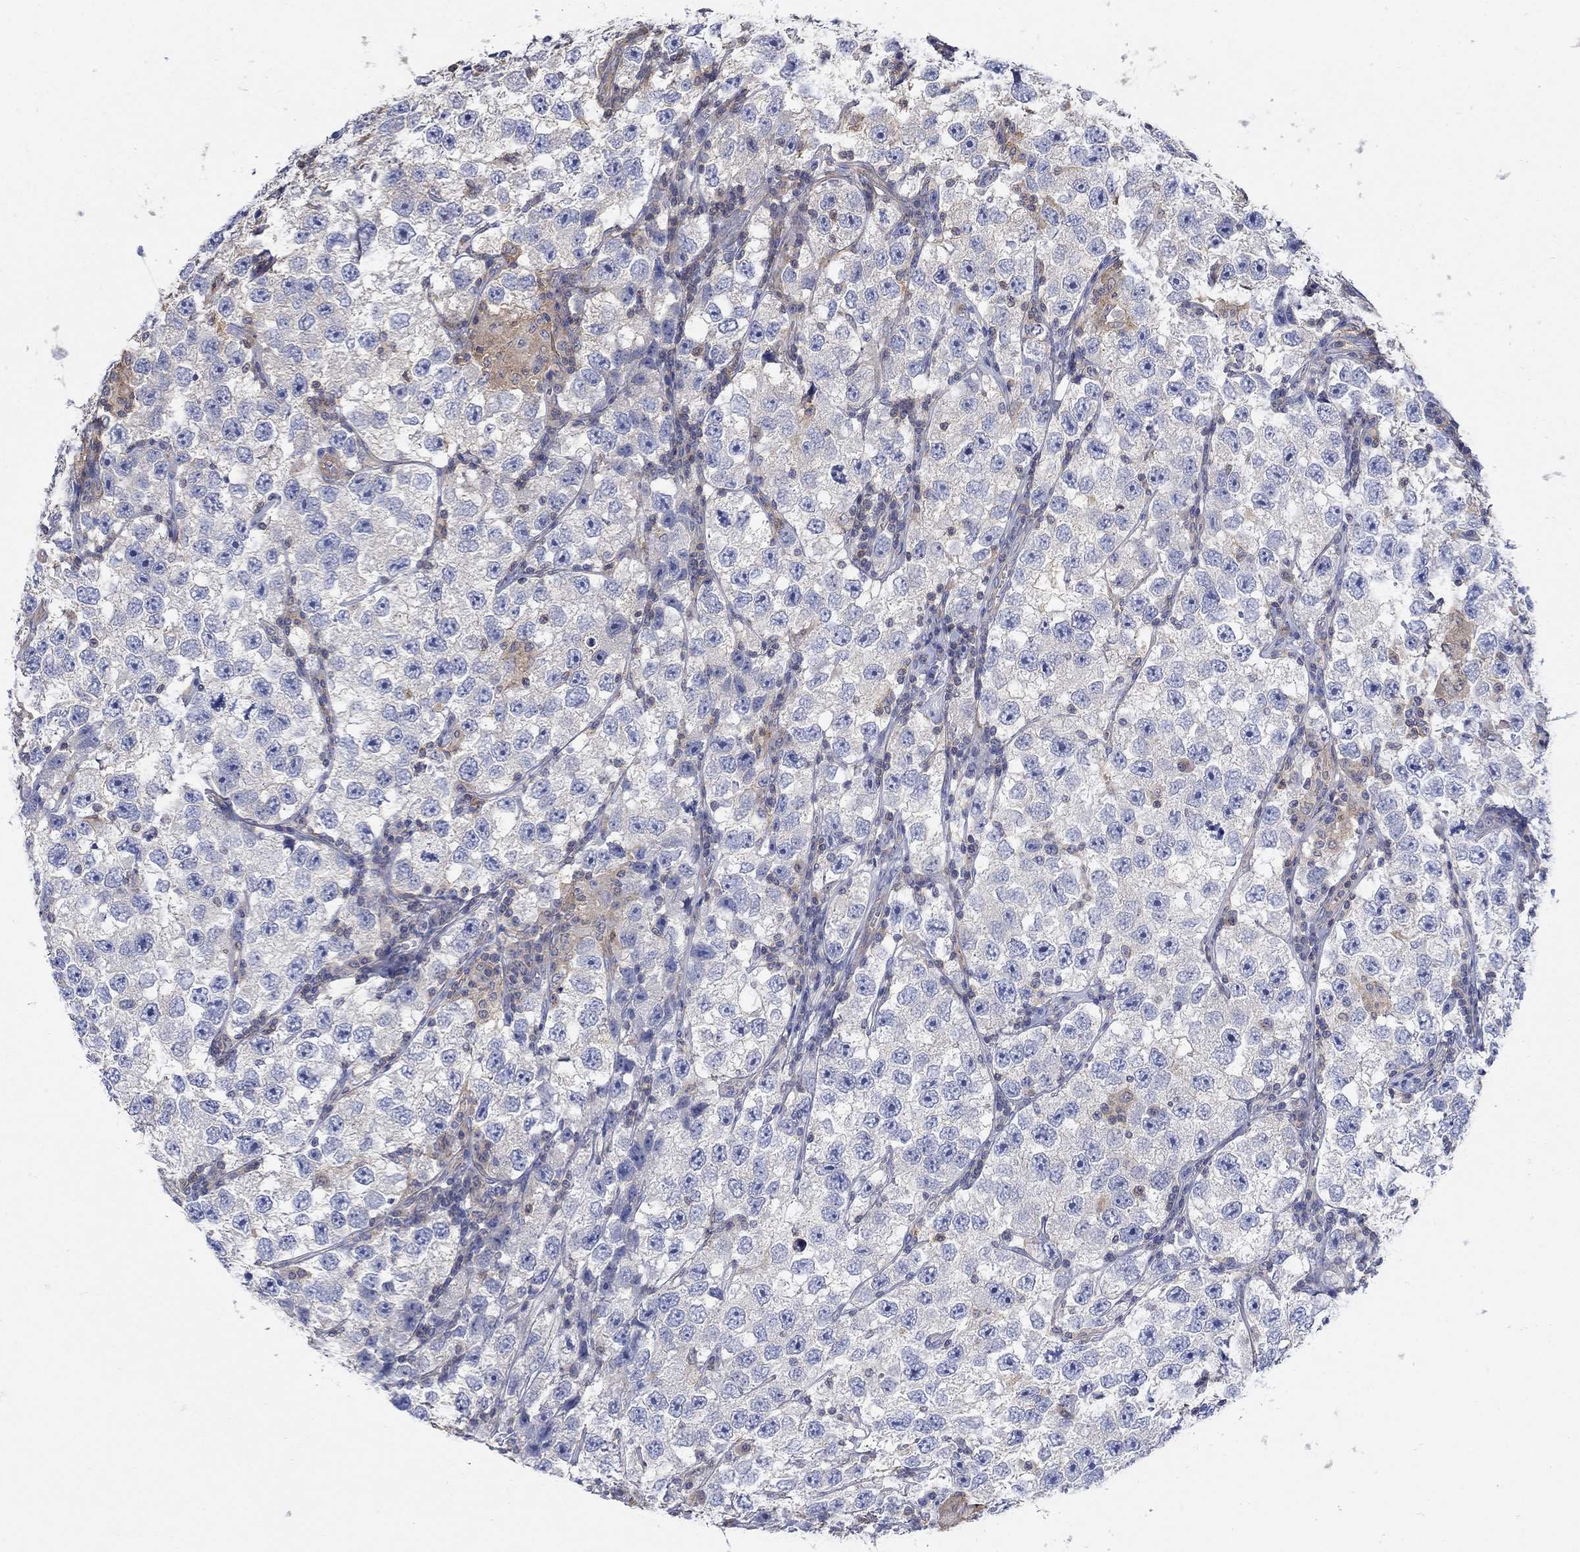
{"staining": {"intensity": "negative", "quantity": "none", "location": "none"}, "tissue": "testis cancer", "cell_type": "Tumor cells", "image_type": "cancer", "snomed": [{"axis": "morphology", "description": "Seminoma, NOS"}, {"axis": "topography", "description": "Testis"}], "caption": "A micrograph of human testis cancer is negative for staining in tumor cells. (DAB (3,3'-diaminobenzidine) immunohistochemistry (IHC) with hematoxylin counter stain).", "gene": "TEKT3", "patient": {"sex": "male", "age": 26}}